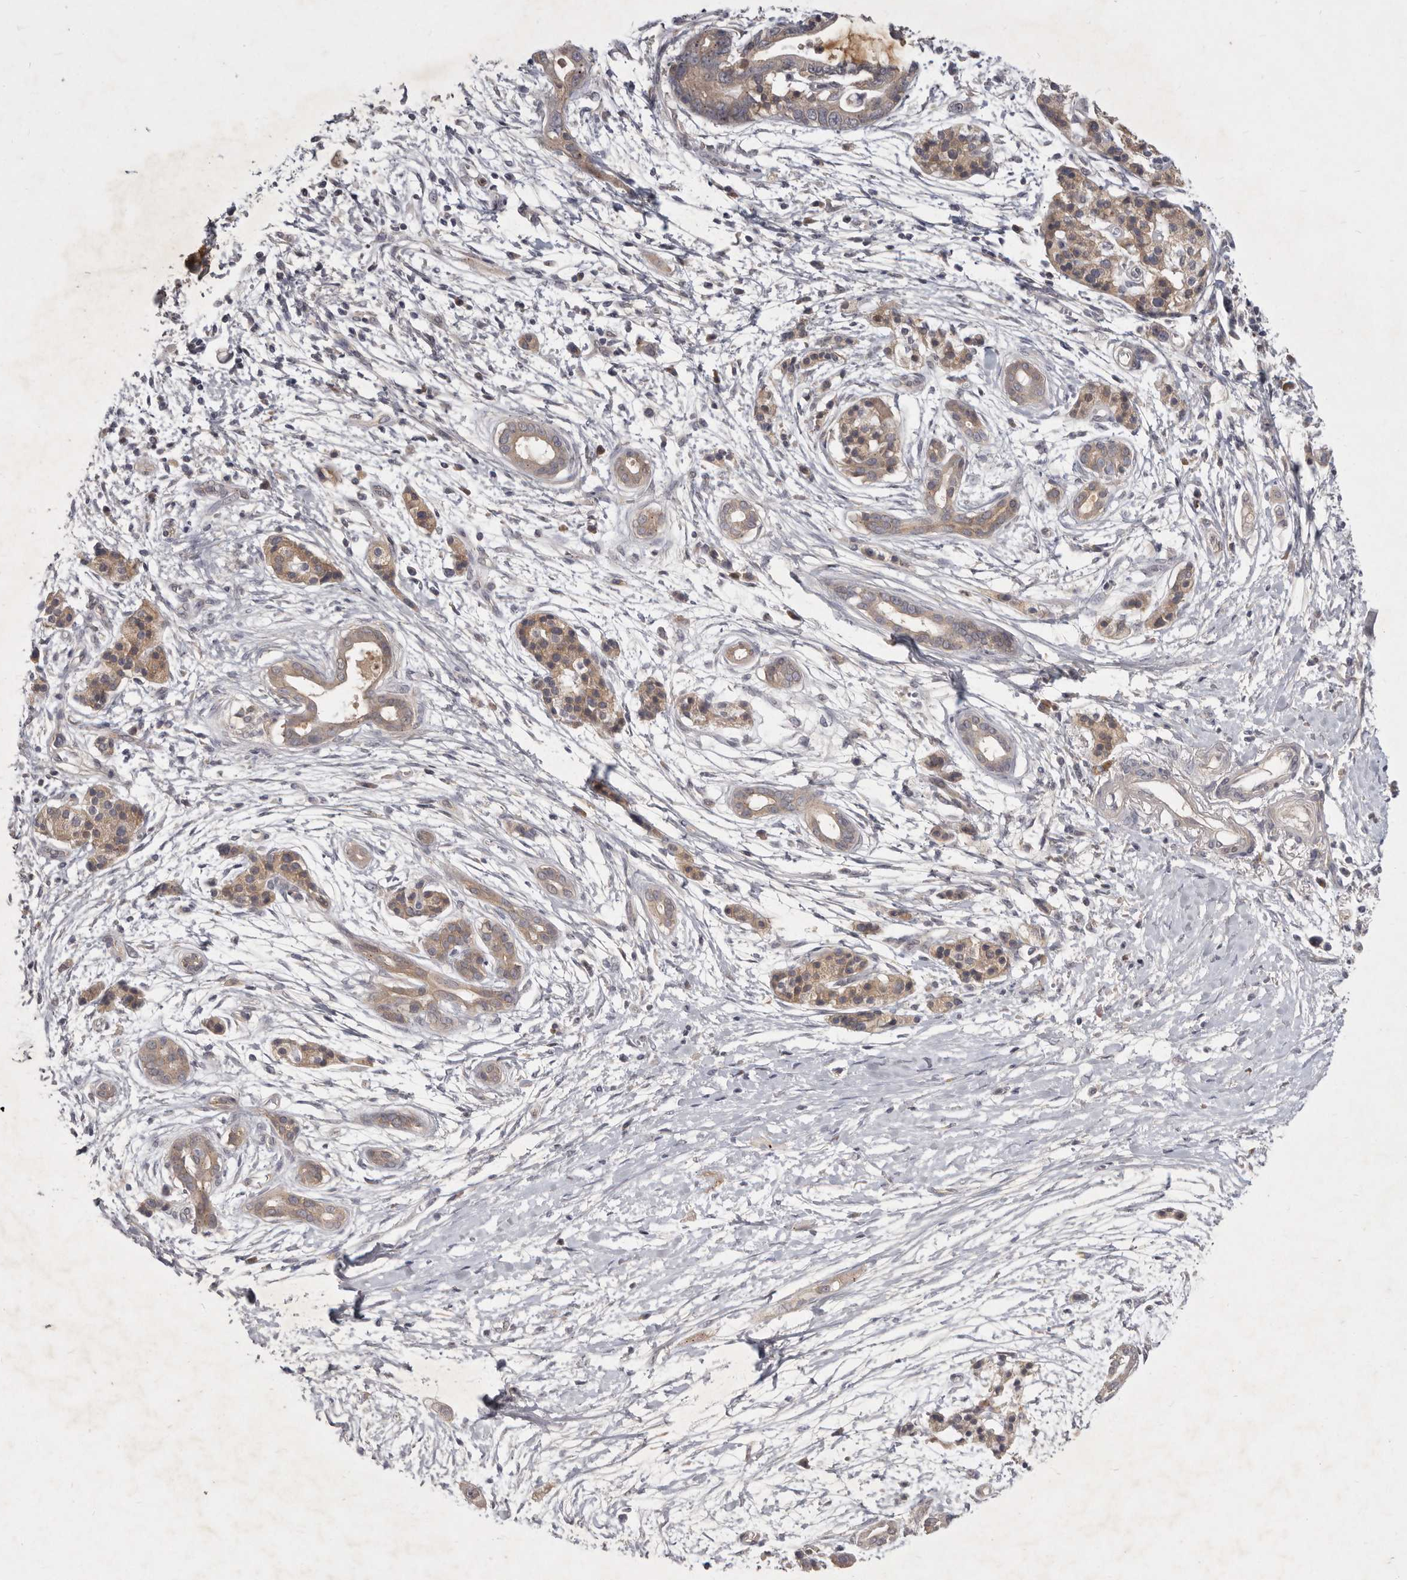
{"staining": {"intensity": "weak", "quantity": "<25%", "location": "cytoplasmic/membranous"}, "tissue": "pancreatic cancer", "cell_type": "Tumor cells", "image_type": "cancer", "snomed": [{"axis": "morphology", "description": "Adenocarcinoma, NOS"}, {"axis": "topography", "description": "Pancreas"}], "caption": "Immunohistochemistry histopathology image of pancreatic cancer stained for a protein (brown), which exhibits no staining in tumor cells.", "gene": "SLC22A1", "patient": {"sex": "male", "age": 59}}